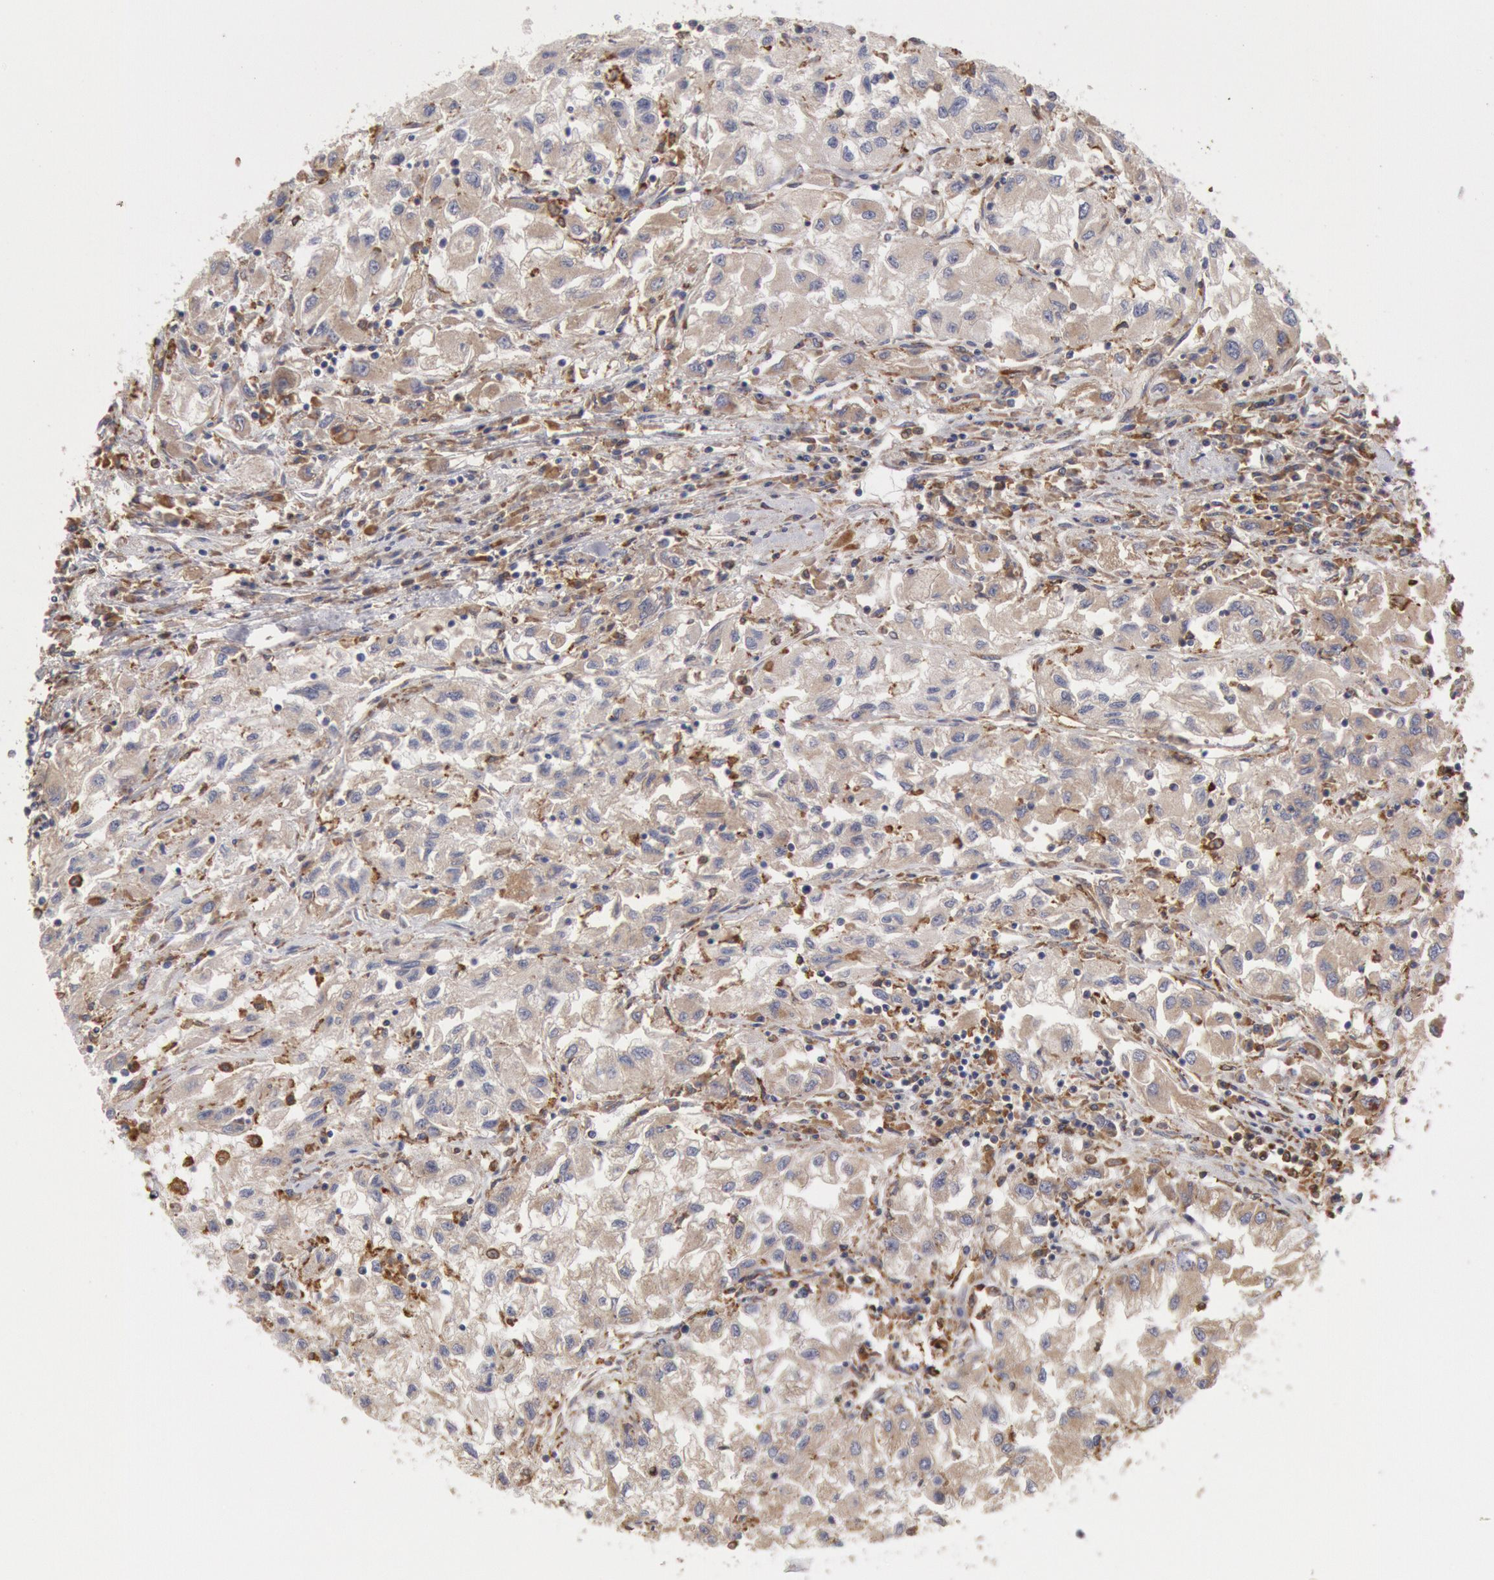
{"staining": {"intensity": "weak", "quantity": ">75%", "location": "cytoplasmic/membranous"}, "tissue": "renal cancer", "cell_type": "Tumor cells", "image_type": "cancer", "snomed": [{"axis": "morphology", "description": "Adenocarcinoma, NOS"}, {"axis": "topography", "description": "Kidney"}], "caption": "Renal cancer (adenocarcinoma) stained with IHC exhibits weak cytoplasmic/membranous positivity in approximately >75% of tumor cells. The protein is stained brown, and the nuclei are stained in blue (DAB IHC with brightfield microscopy, high magnification).", "gene": "ERP44", "patient": {"sex": "male", "age": 59}}